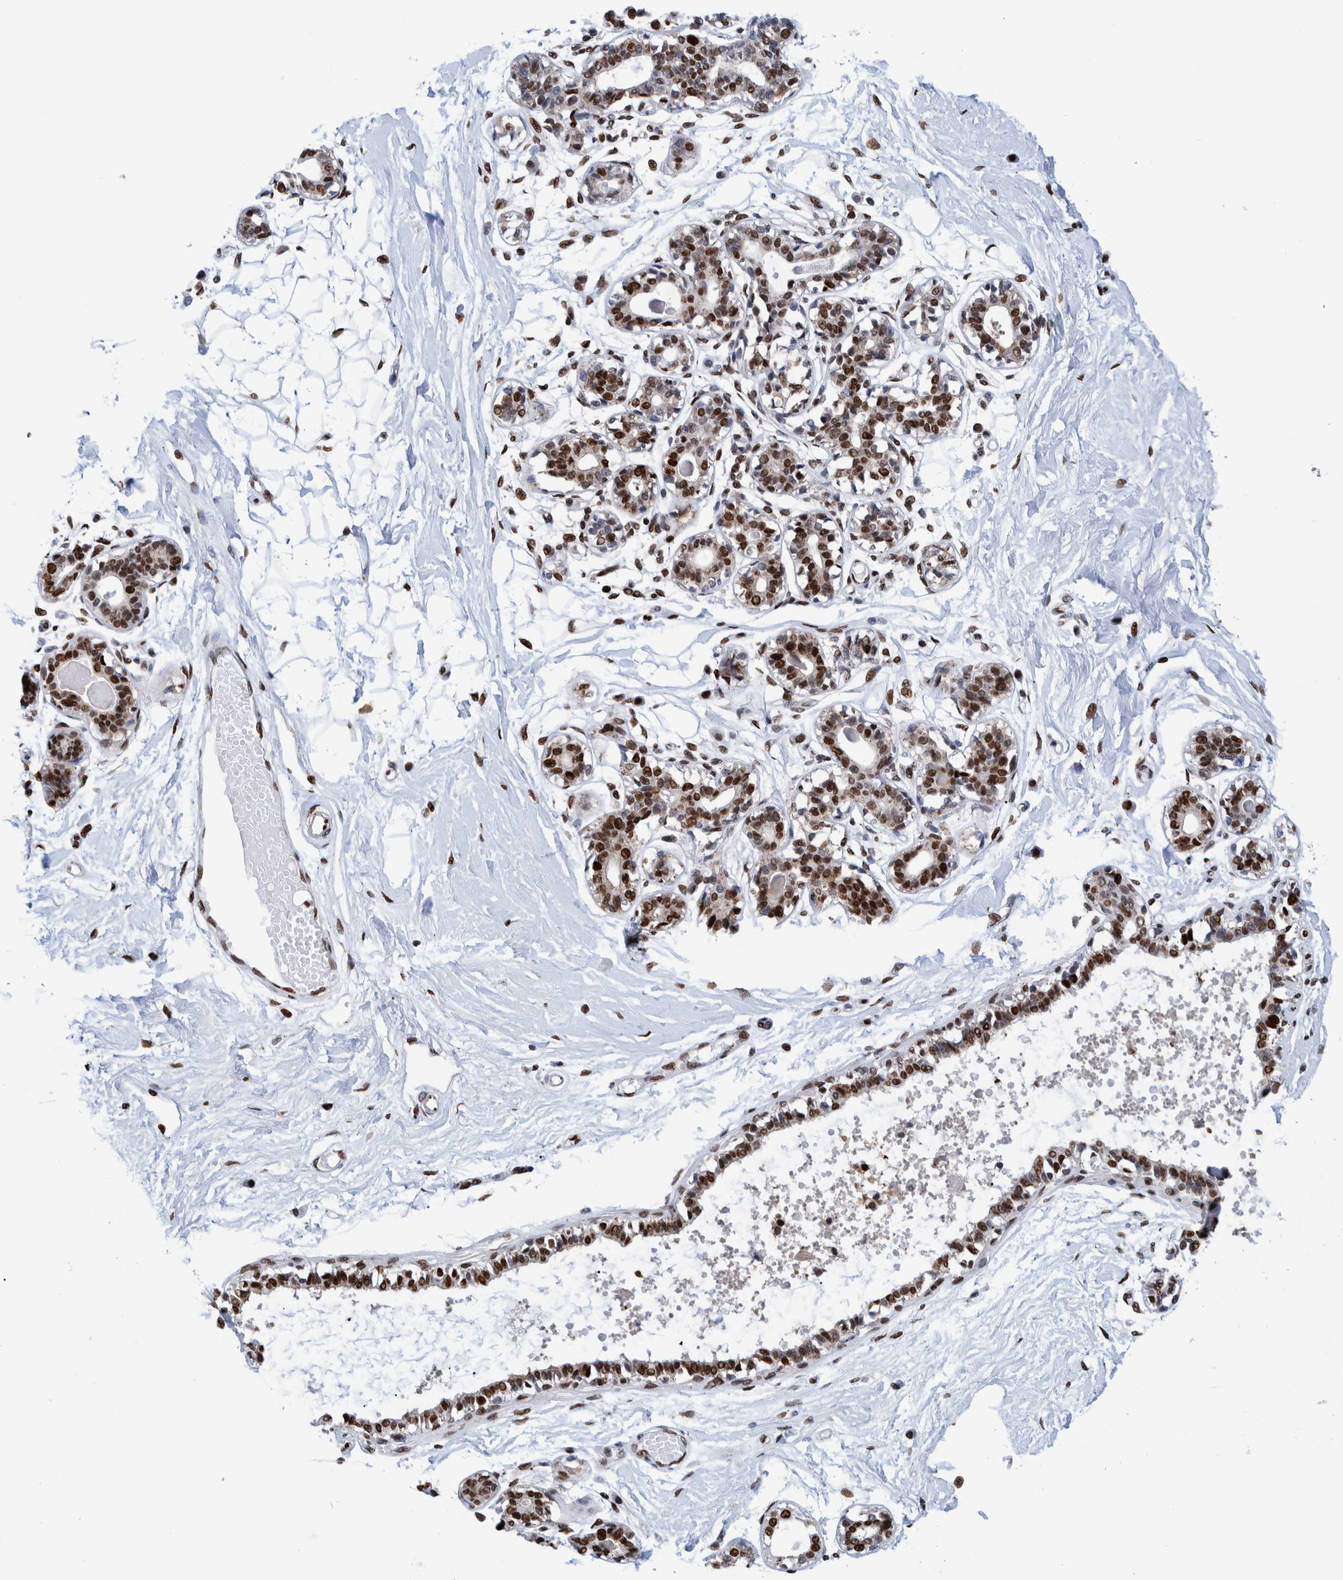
{"staining": {"intensity": "moderate", "quantity": ">75%", "location": "nuclear"}, "tissue": "breast", "cell_type": "Adipocytes", "image_type": "normal", "snomed": [{"axis": "morphology", "description": "Normal tissue, NOS"}, {"axis": "topography", "description": "Breast"}], "caption": "Protein staining reveals moderate nuclear staining in approximately >75% of adipocytes in benign breast.", "gene": "HEATR9", "patient": {"sex": "female", "age": 45}}